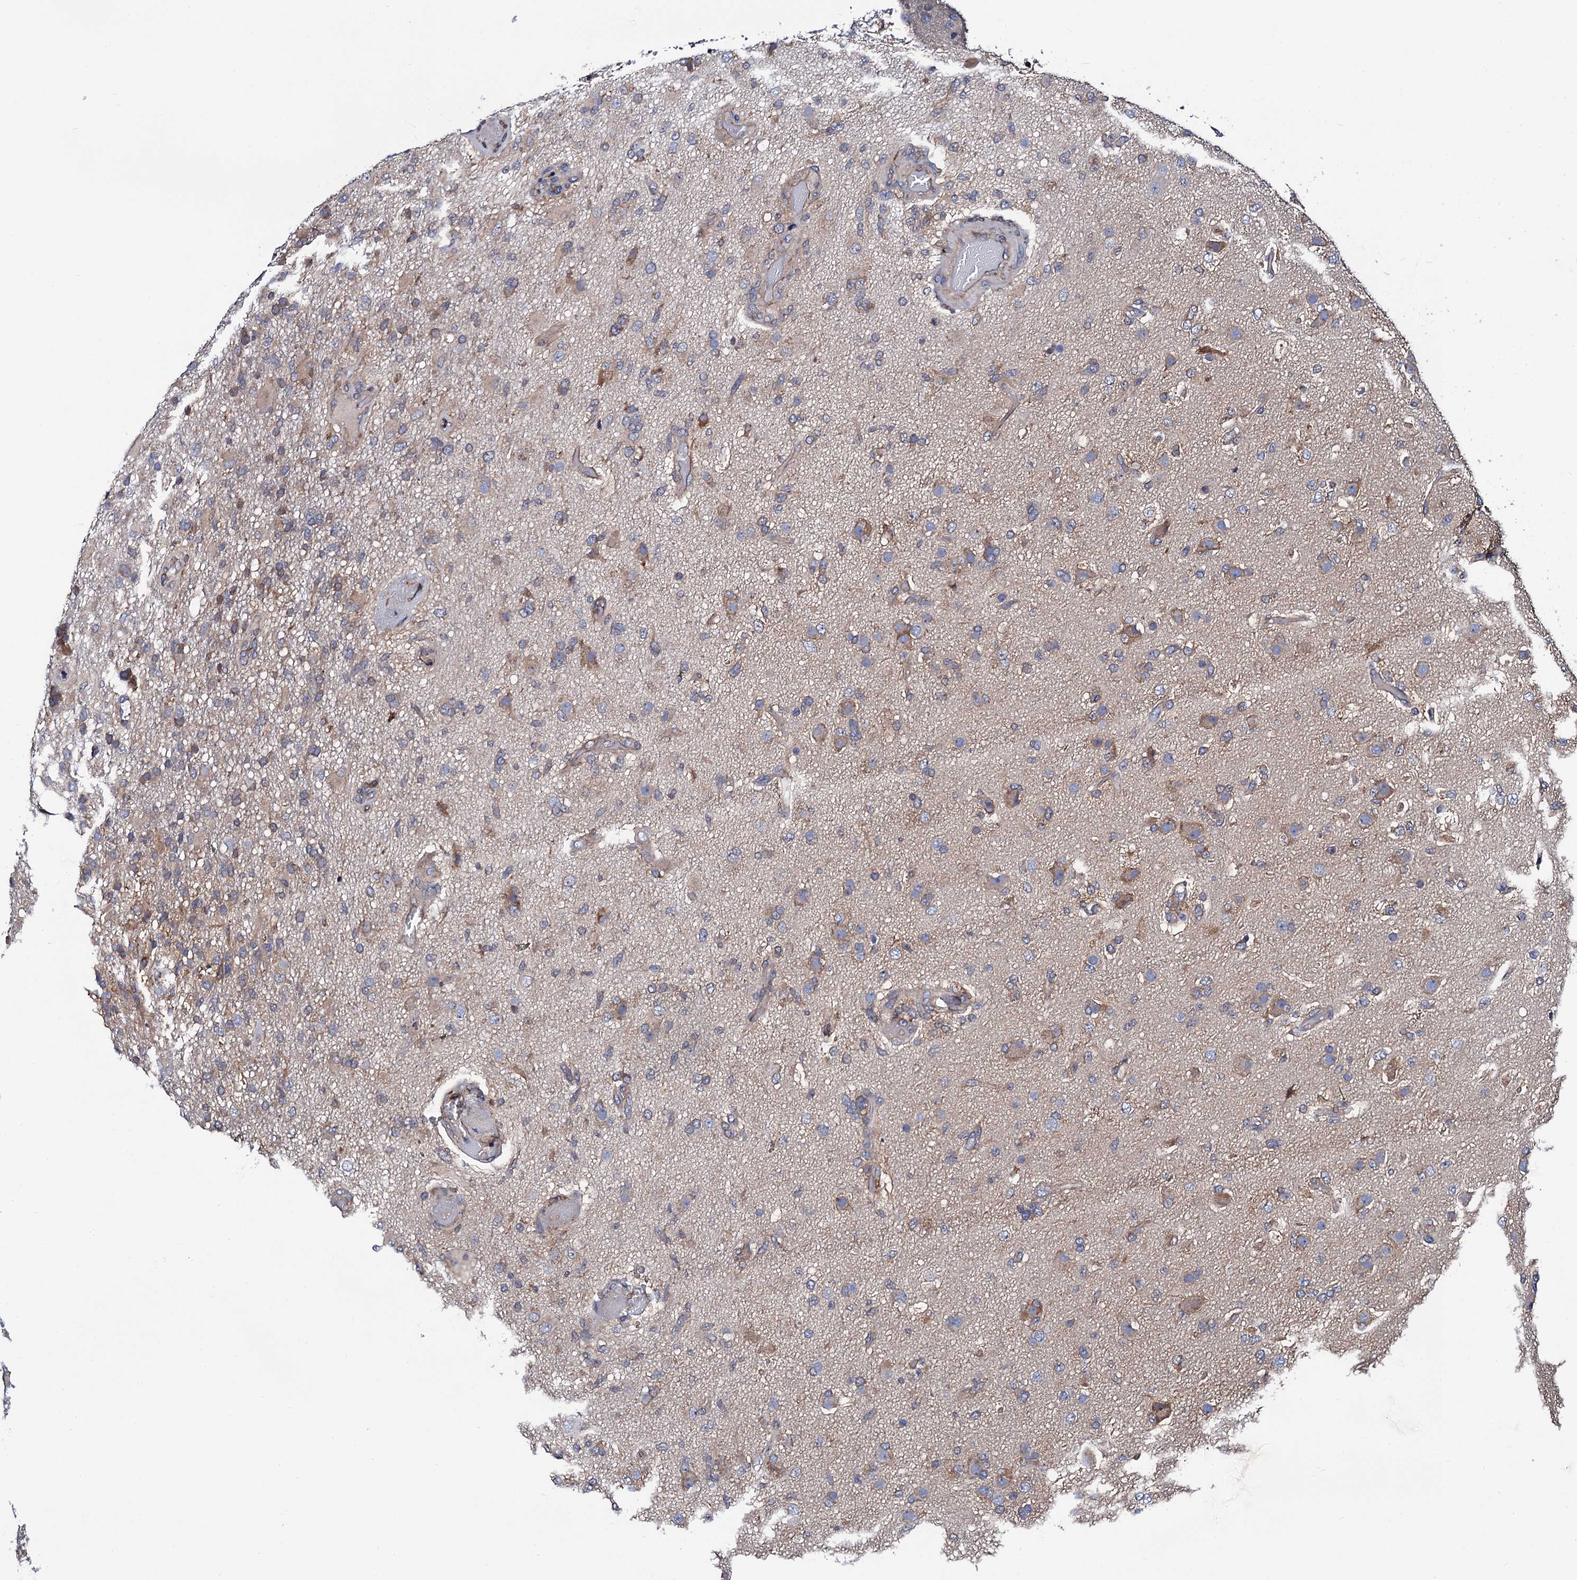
{"staining": {"intensity": "weak", "quantity": "<25%", "location": "cytoplasmic/membranous"}, "tissue": "glioma", "cell_type": "Tumor cells", "image_type": "cancer", "snomed": [{"axis": "morphology", "description": "Glioma, malignant, High grade"}, {"axis": "topography", "description": "Brain"}], "caption": "This is an immunohistochemistry micrograph of high-grade glioma (malignant). There is no staining in tumor cells.", "gene": "PGLS", "patient": {"sex": "female", "age": 74}}